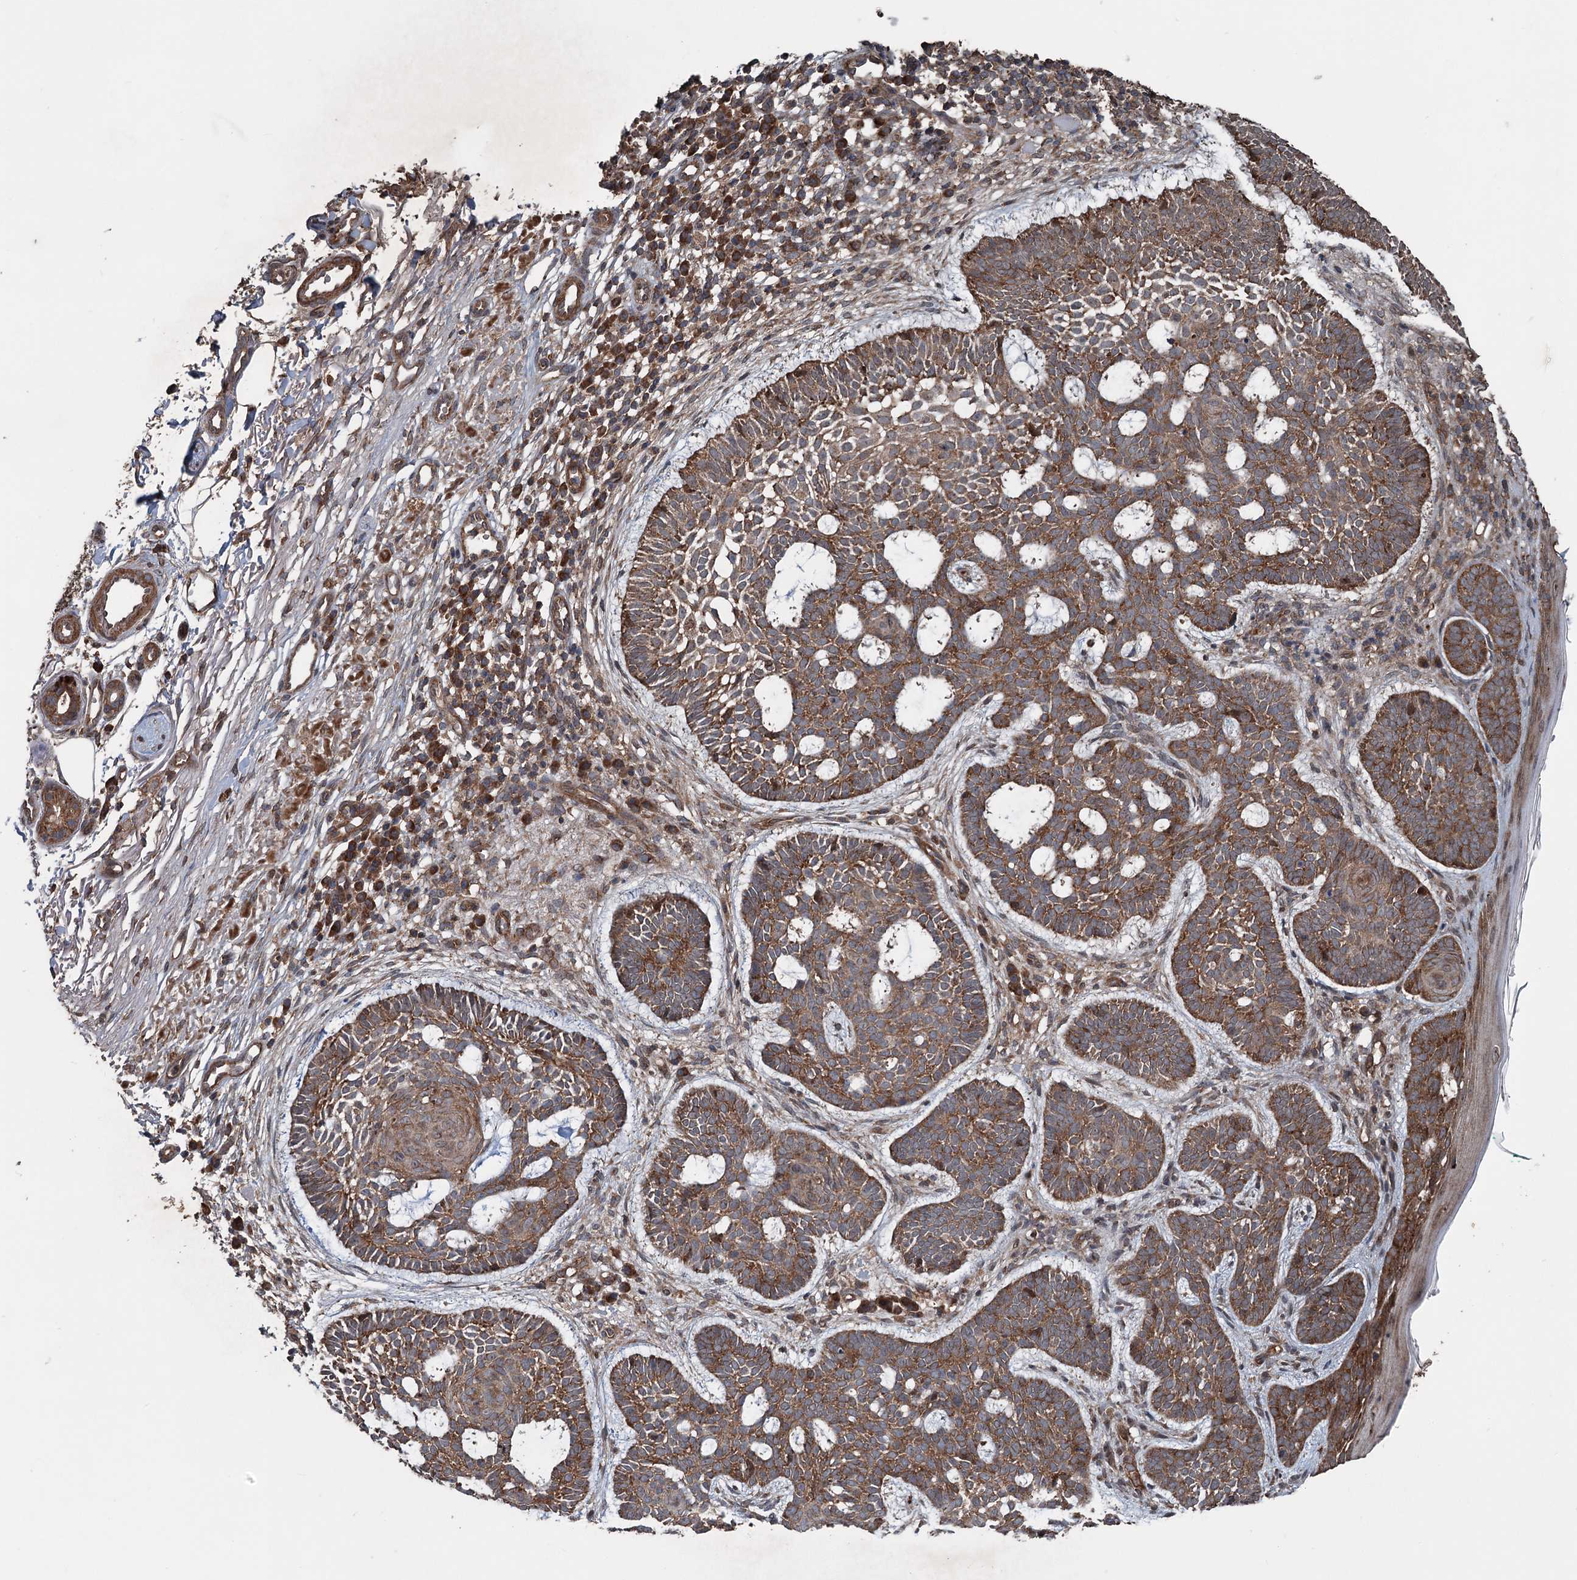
{"staining": {"intensity": "moderate", "quantity": ">75%", "location": "cytoplasmic/membranous"}, "tissue": "skin cancer", "cell_type": "Tumor cells", "image_type": "cancer", "snomed": [{"axis": "morphology", "description": "Basal cell carcinoma"}, {"axis": "topography", "description": "Skin"}], "caption": "A photomicrograph of skin basal cell carcinoma stained for a protein reveals moderate cytoplasmic/membranous brown staining in tumor cells. The protein is shown in brown color, while the nuclei are stained blue.", "gene": "RNF214", "patient": {"sex": "male", "age": 85}}